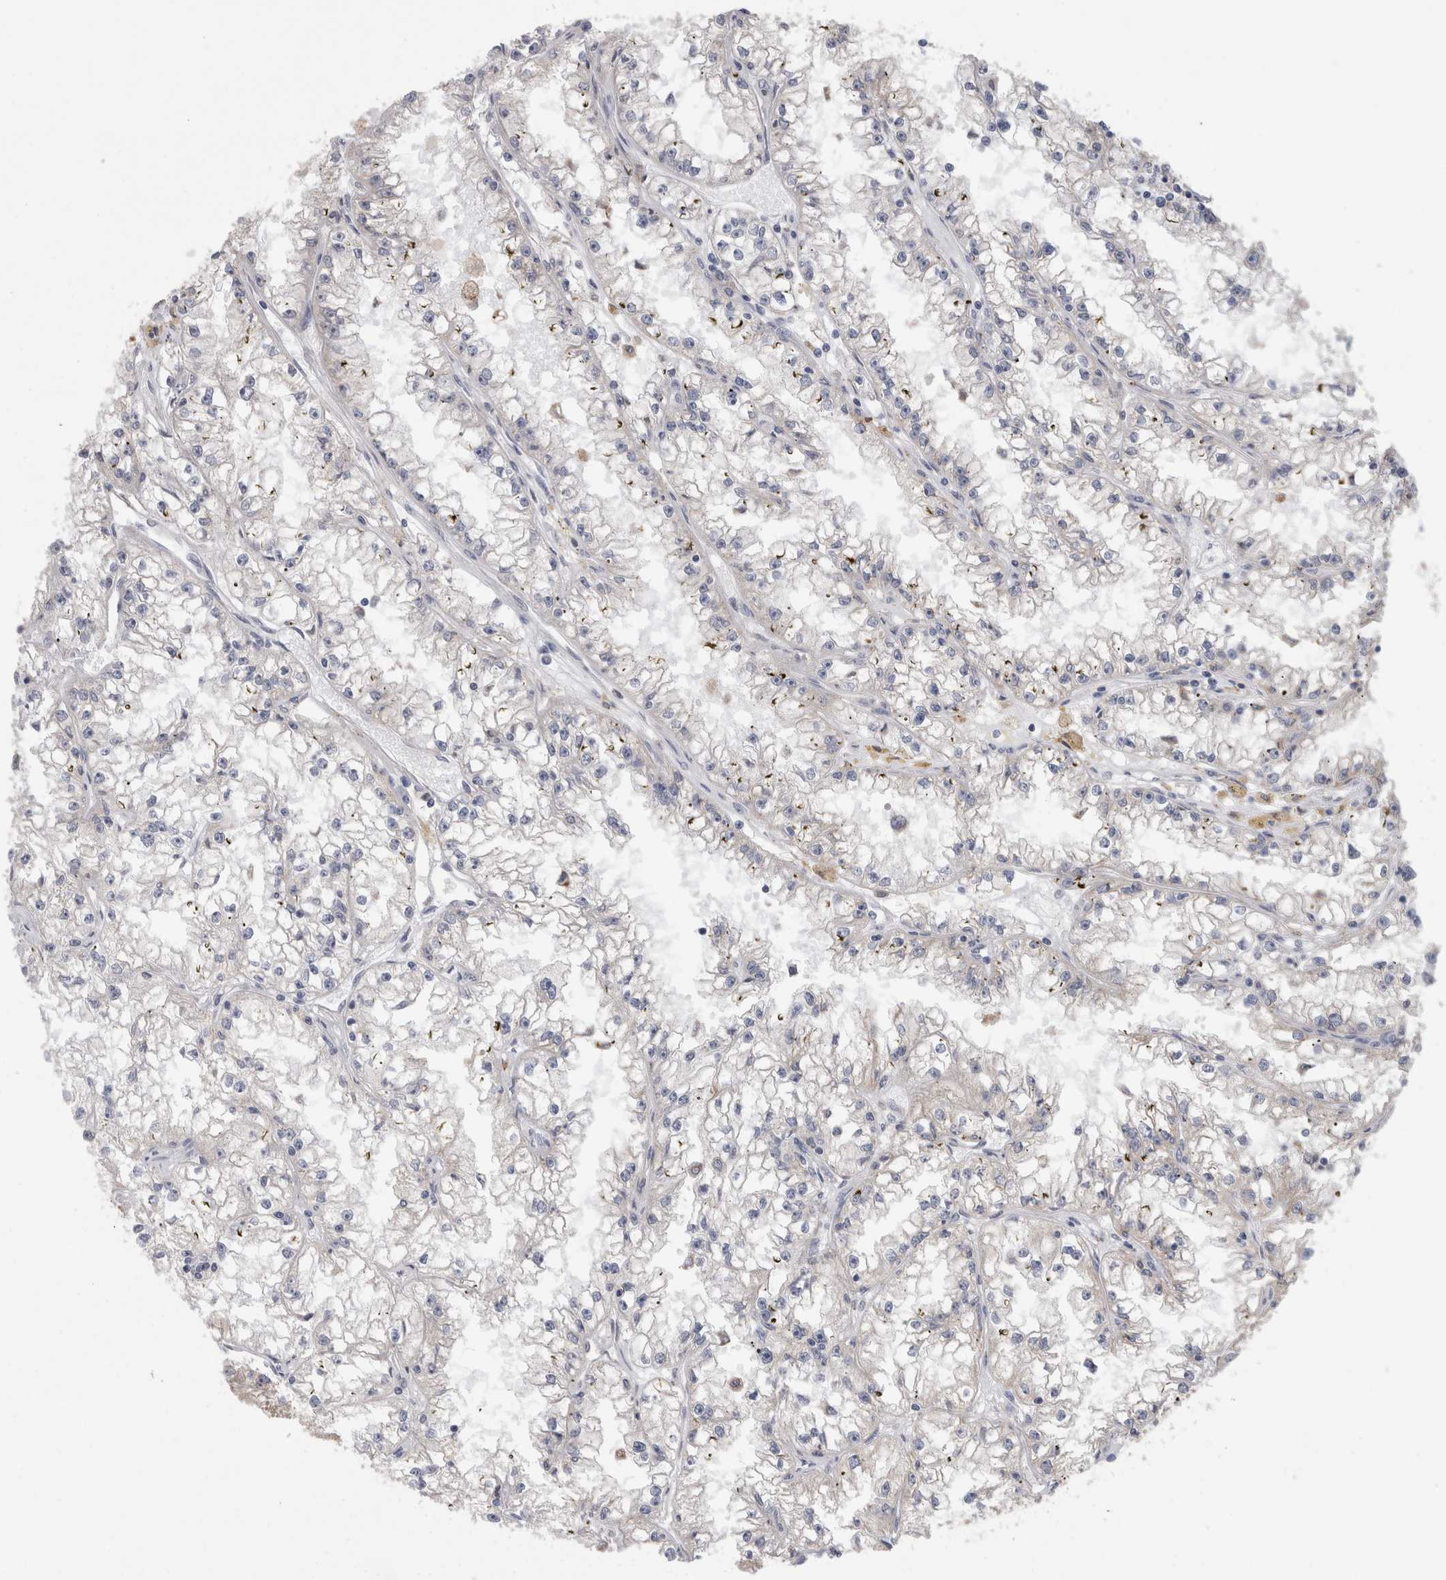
{"staining": {"intensity": "negative", "quantity": "none", "location": "none"}, "tissue": "renal cancer", "cell_type": "Tumor cells", "image_type": "cancer", "snomed": [{"axis": "morphology", "description": "Adenocarcinoma, NOS"}, {"axis": "topography", "description": "Kidney"}], "caption": "This photomicrograph is of renal cancer (adenocarcinoma) stained with immunohistochemistry to label a protein in brown with the nuclei are counter-stained blue. There is no positivity in tumor cells.", "gene": "ZNF341", "patient": {"sex": "male", "age": 56}}